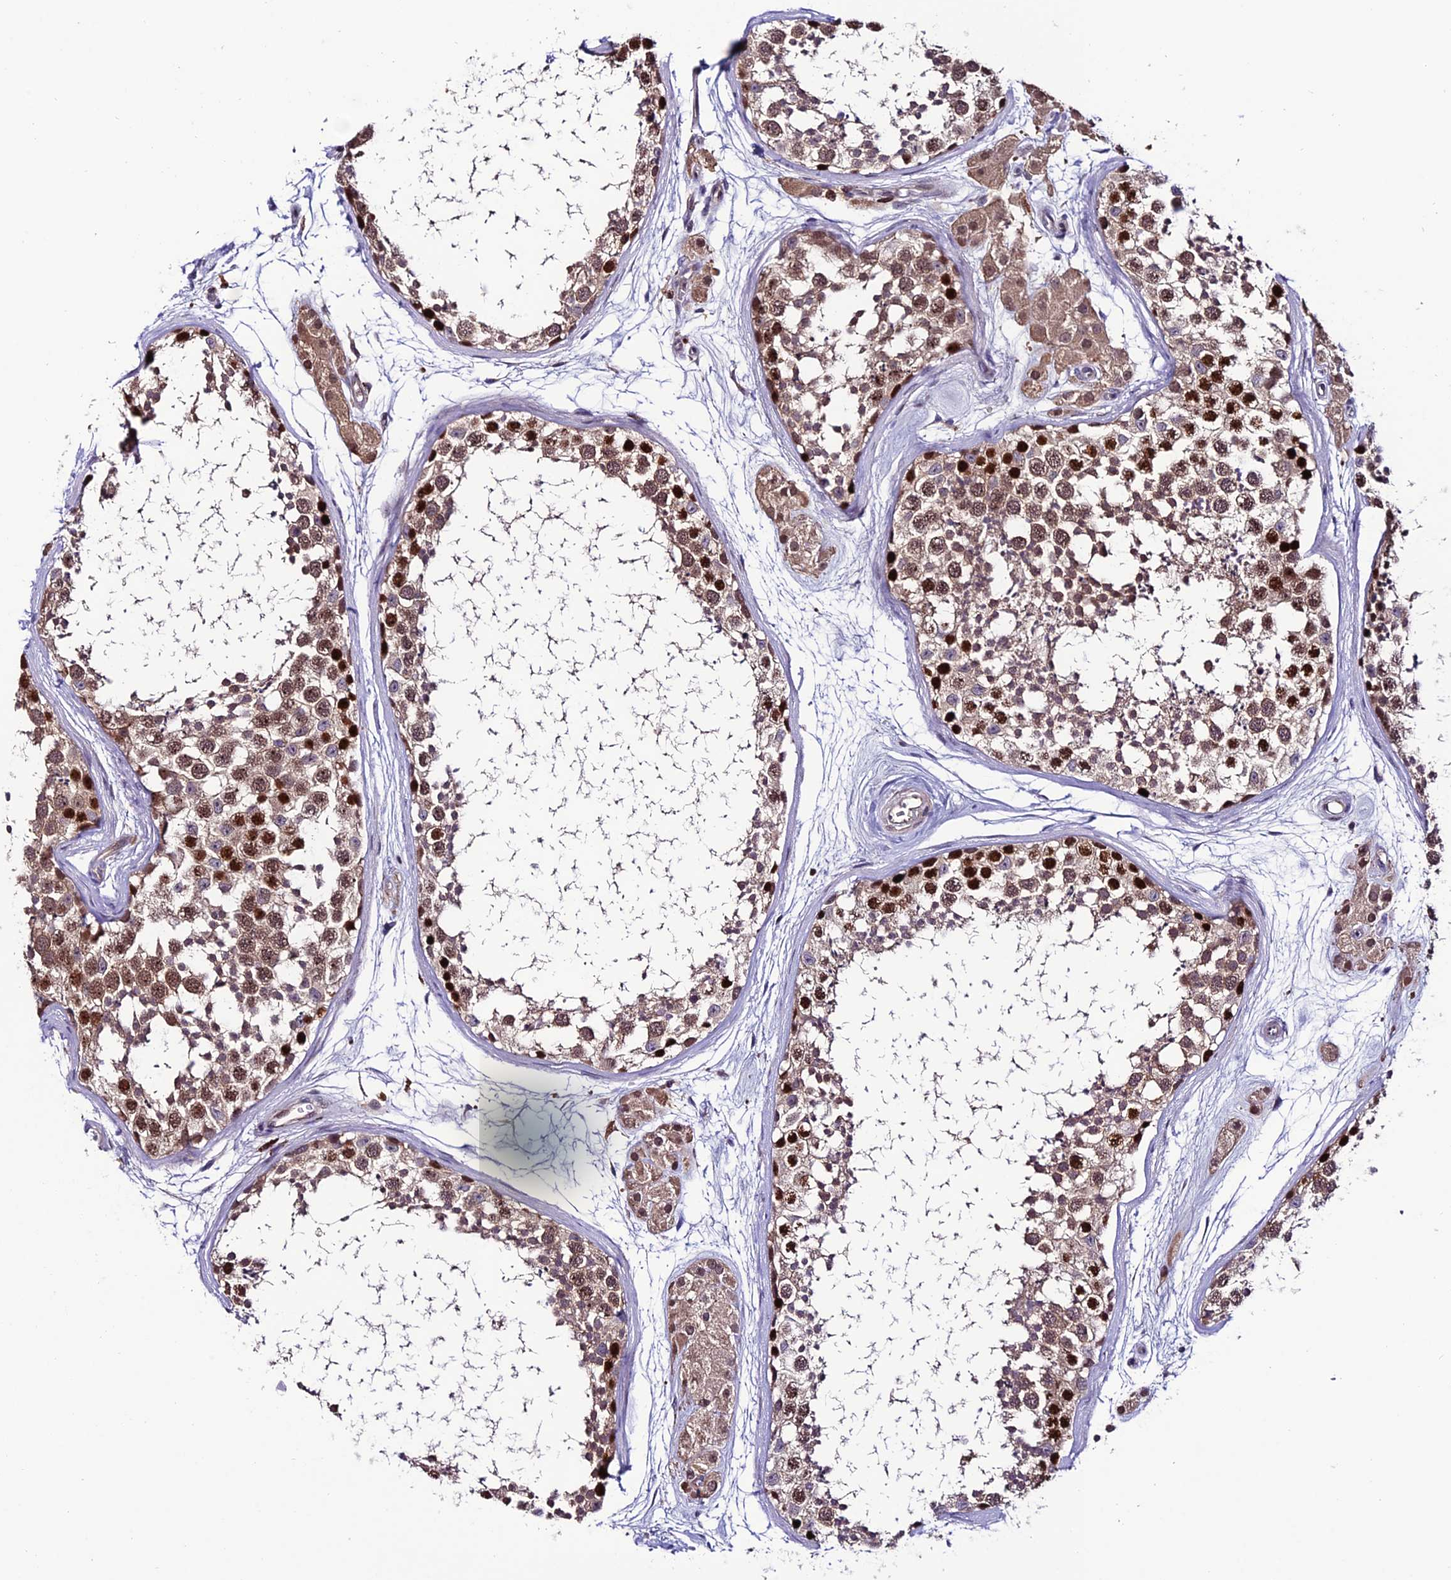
{"staining": {"intensity": "strong", "quantity": "25%-75%", "location": "nuclear"}, "tissue": "testis", "cell_type": "Cells in seminiferous ducts", "image_type": "normal", "snomed": [{"axis": "morphology", "description": "Normal tissue, NOS"}, {"axis": "topography", "description": "Testis"}], "caption": "An image showing strong nuclear expression in approximately 25%-75% of cells in seminiferous ducts in unremarkable testis, as visualized by brown immunohistochemical staining.", "gene": "ARHGEF18", "patient": {"sex": "male", "age": 56}}